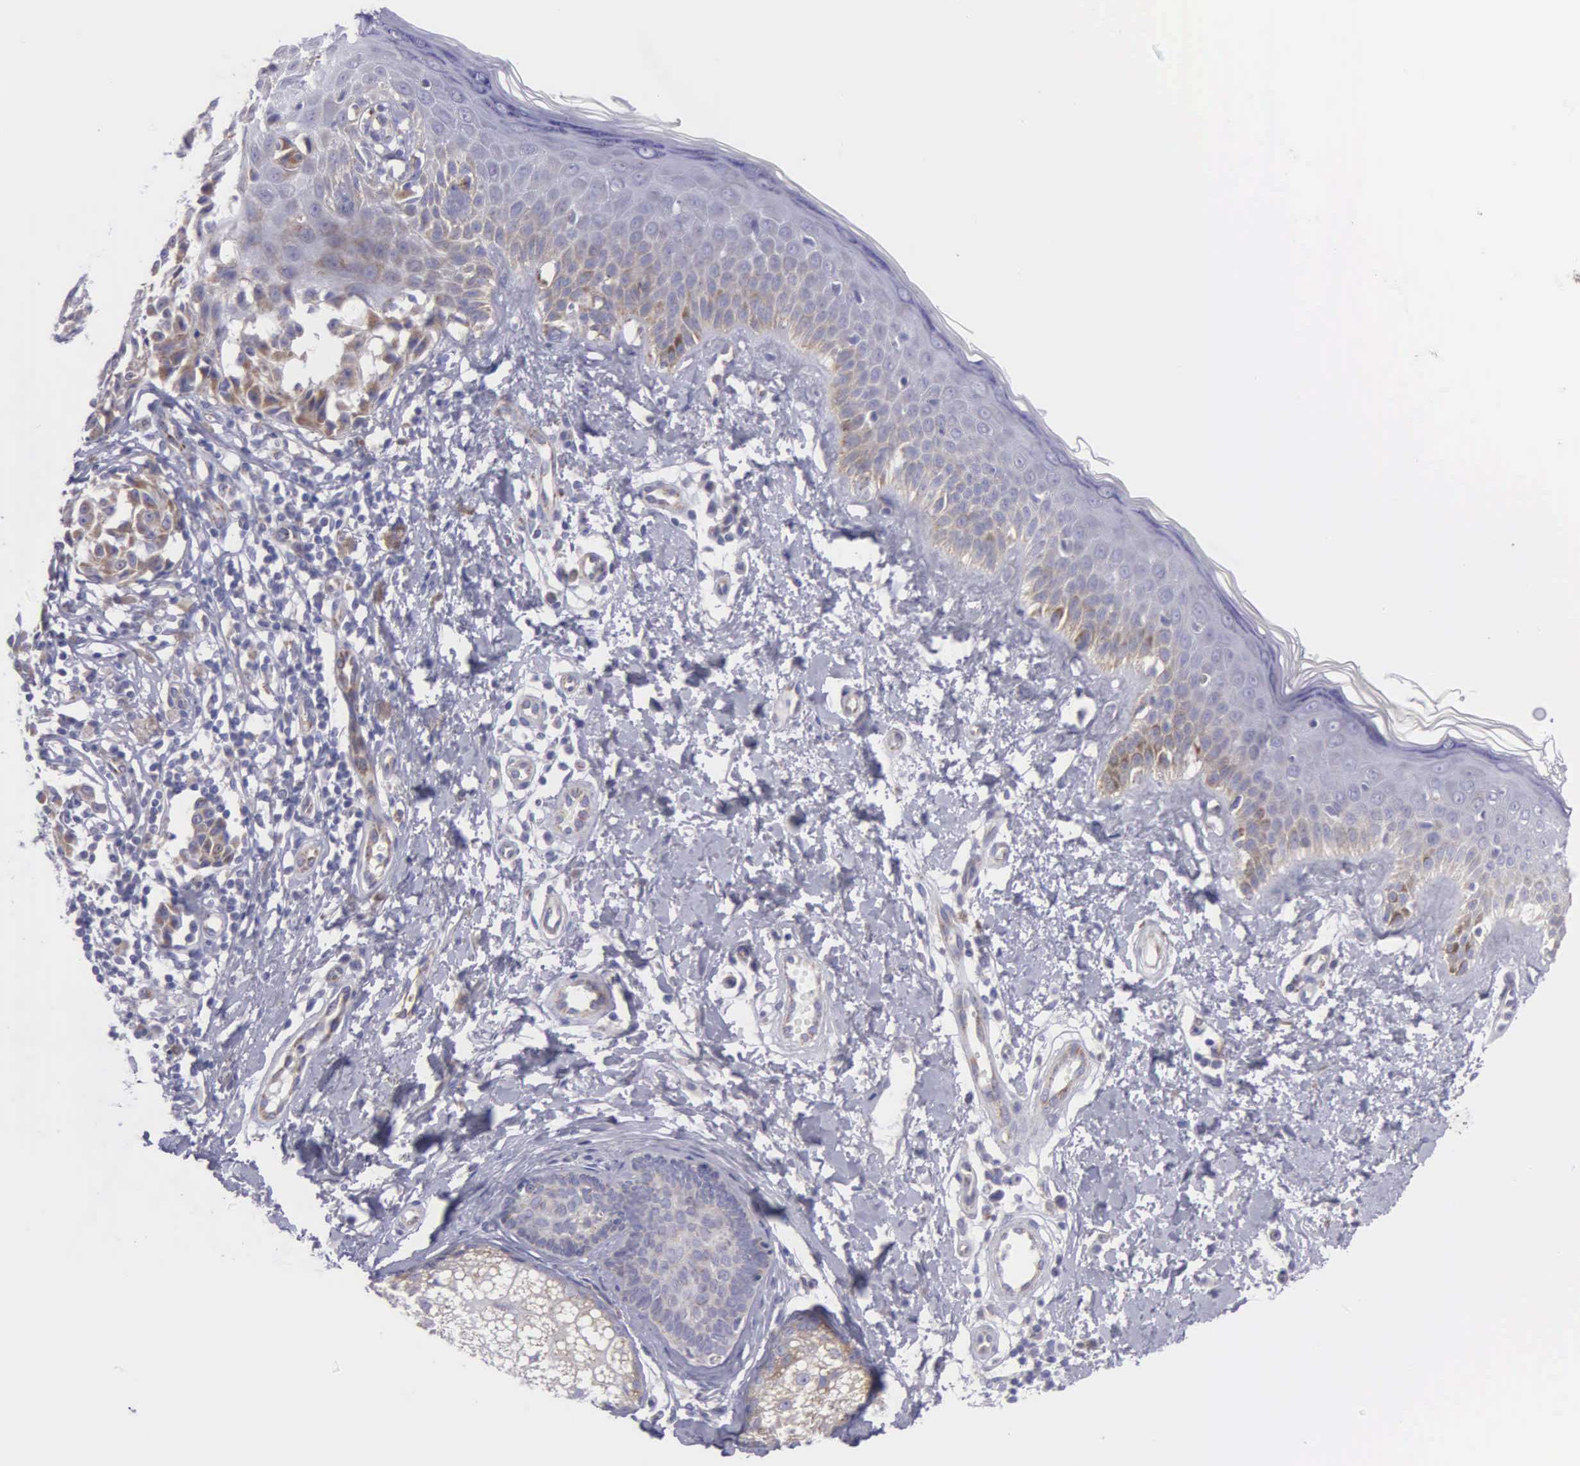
{"staining": {"intensity": "weak", "quantity": "25%-75%", "location": "cytoplasmic/membranous"}, "tissue": "melanoma", "cell_type": "Tumor cells", "image_type": "cancer", "snomed": [{"axis": "morphology", "description": "Malignant melanoma, NOS"}, {"axis": "topography", "description": "Skin"}], "caption": "Weak cytoplasmic/membranous positivity is appreciated in approximately 25%-75% of tumor cells in melanoma.", "gene": "SYNJ2BP", "patient": {"sex": "male", "age": 49}}